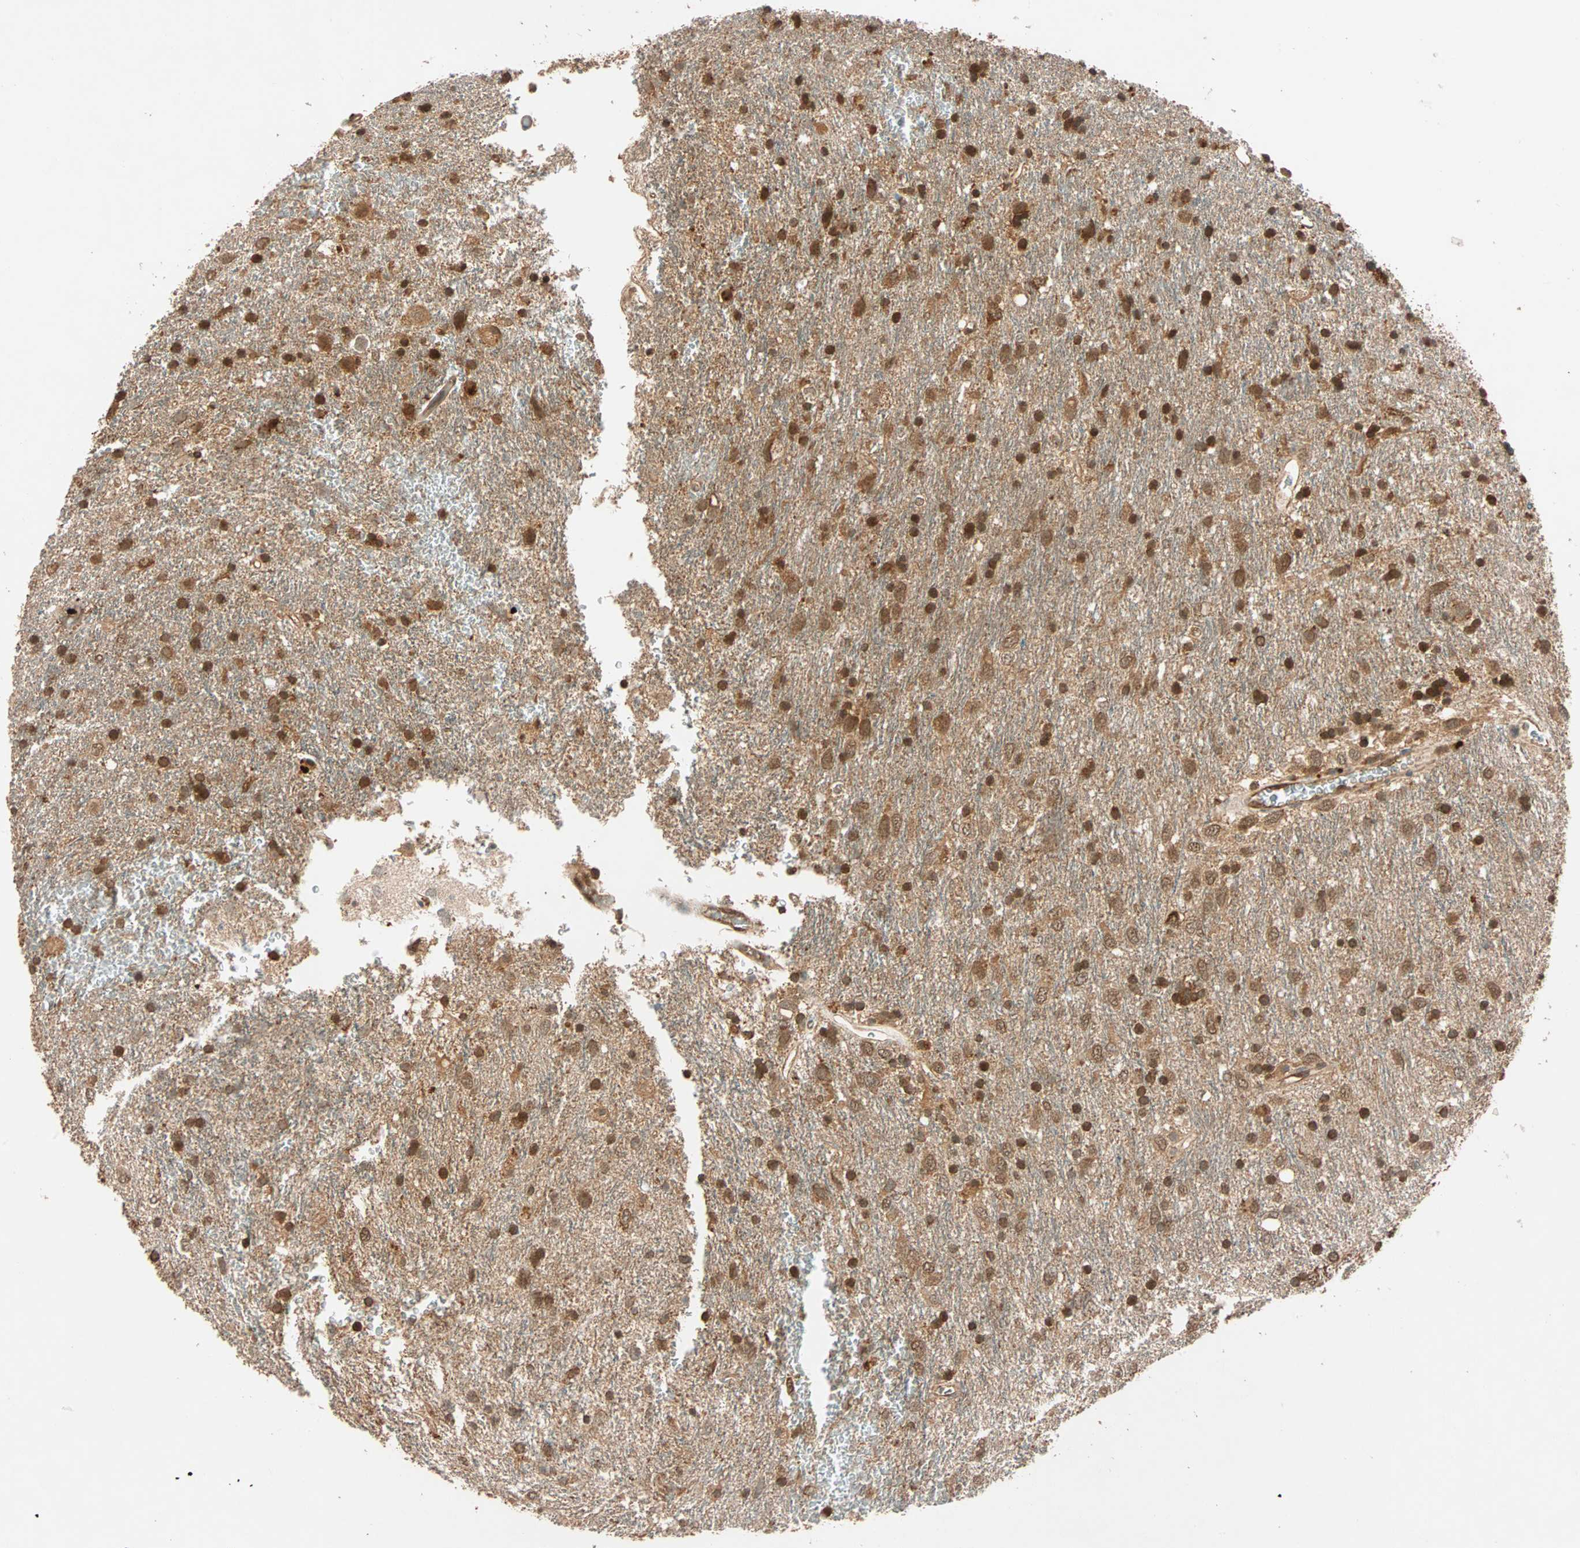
{"staining": {"intensity": "strong", "quantity": ">75%", "location": "cytoplasmic/membranous,nuclear"}, "tissue": "glioma", "cell_type": "Tumor cells", "image_type": "cancer", "snomed": [{"axis": "morphology", "description": "Glioma, malignant, Low grade"}, {"axis": "topography", "description": "Brain"}], "caption": "A photomicrograph of glioma stained for a protein demonstrates strong cytoplasmic/membranous and nuclear brown staining in tumor cells.", "gene": "MAPK1", "patient": {"sex": "male", "age": 77}}